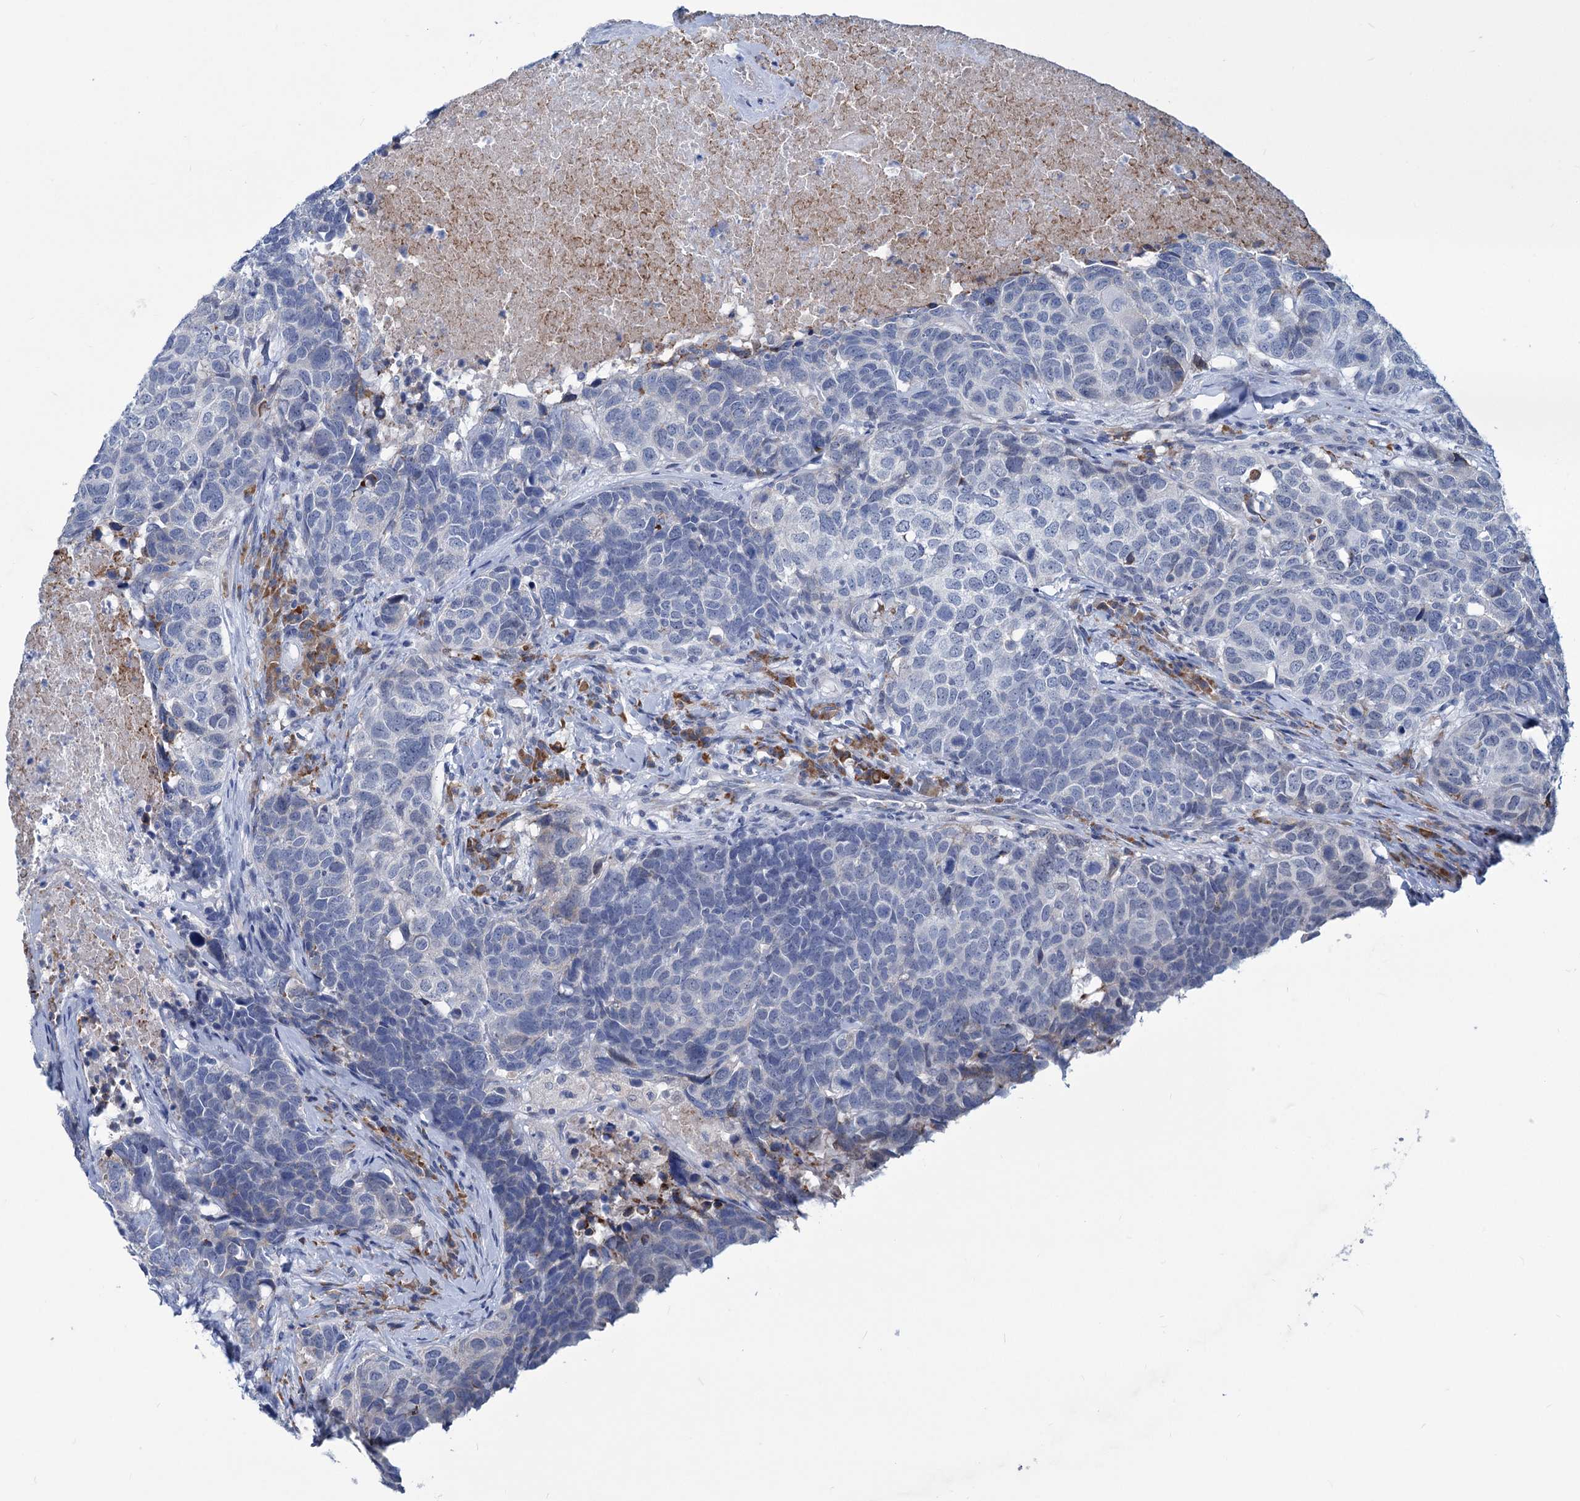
{"staining": {"intensity": "negative", "quantity": "none", "location": "none"}, "tissue": "head and neck cancer", "cell_type": "Tumor cells", "image_type": "cancer", "snomed": [{"axis": "morphology", "description": "Squamous cell carcinoma, NOS"}, {"axis": "topography", "description": "Head-Neck"}], "caption": "Immunohistochemistry of human squamous cell carcinoma (head and neck) demonstrates no expression in tumor cells.", "gene": "NEU3", "patient": {"sex": "male", "age": 66}}